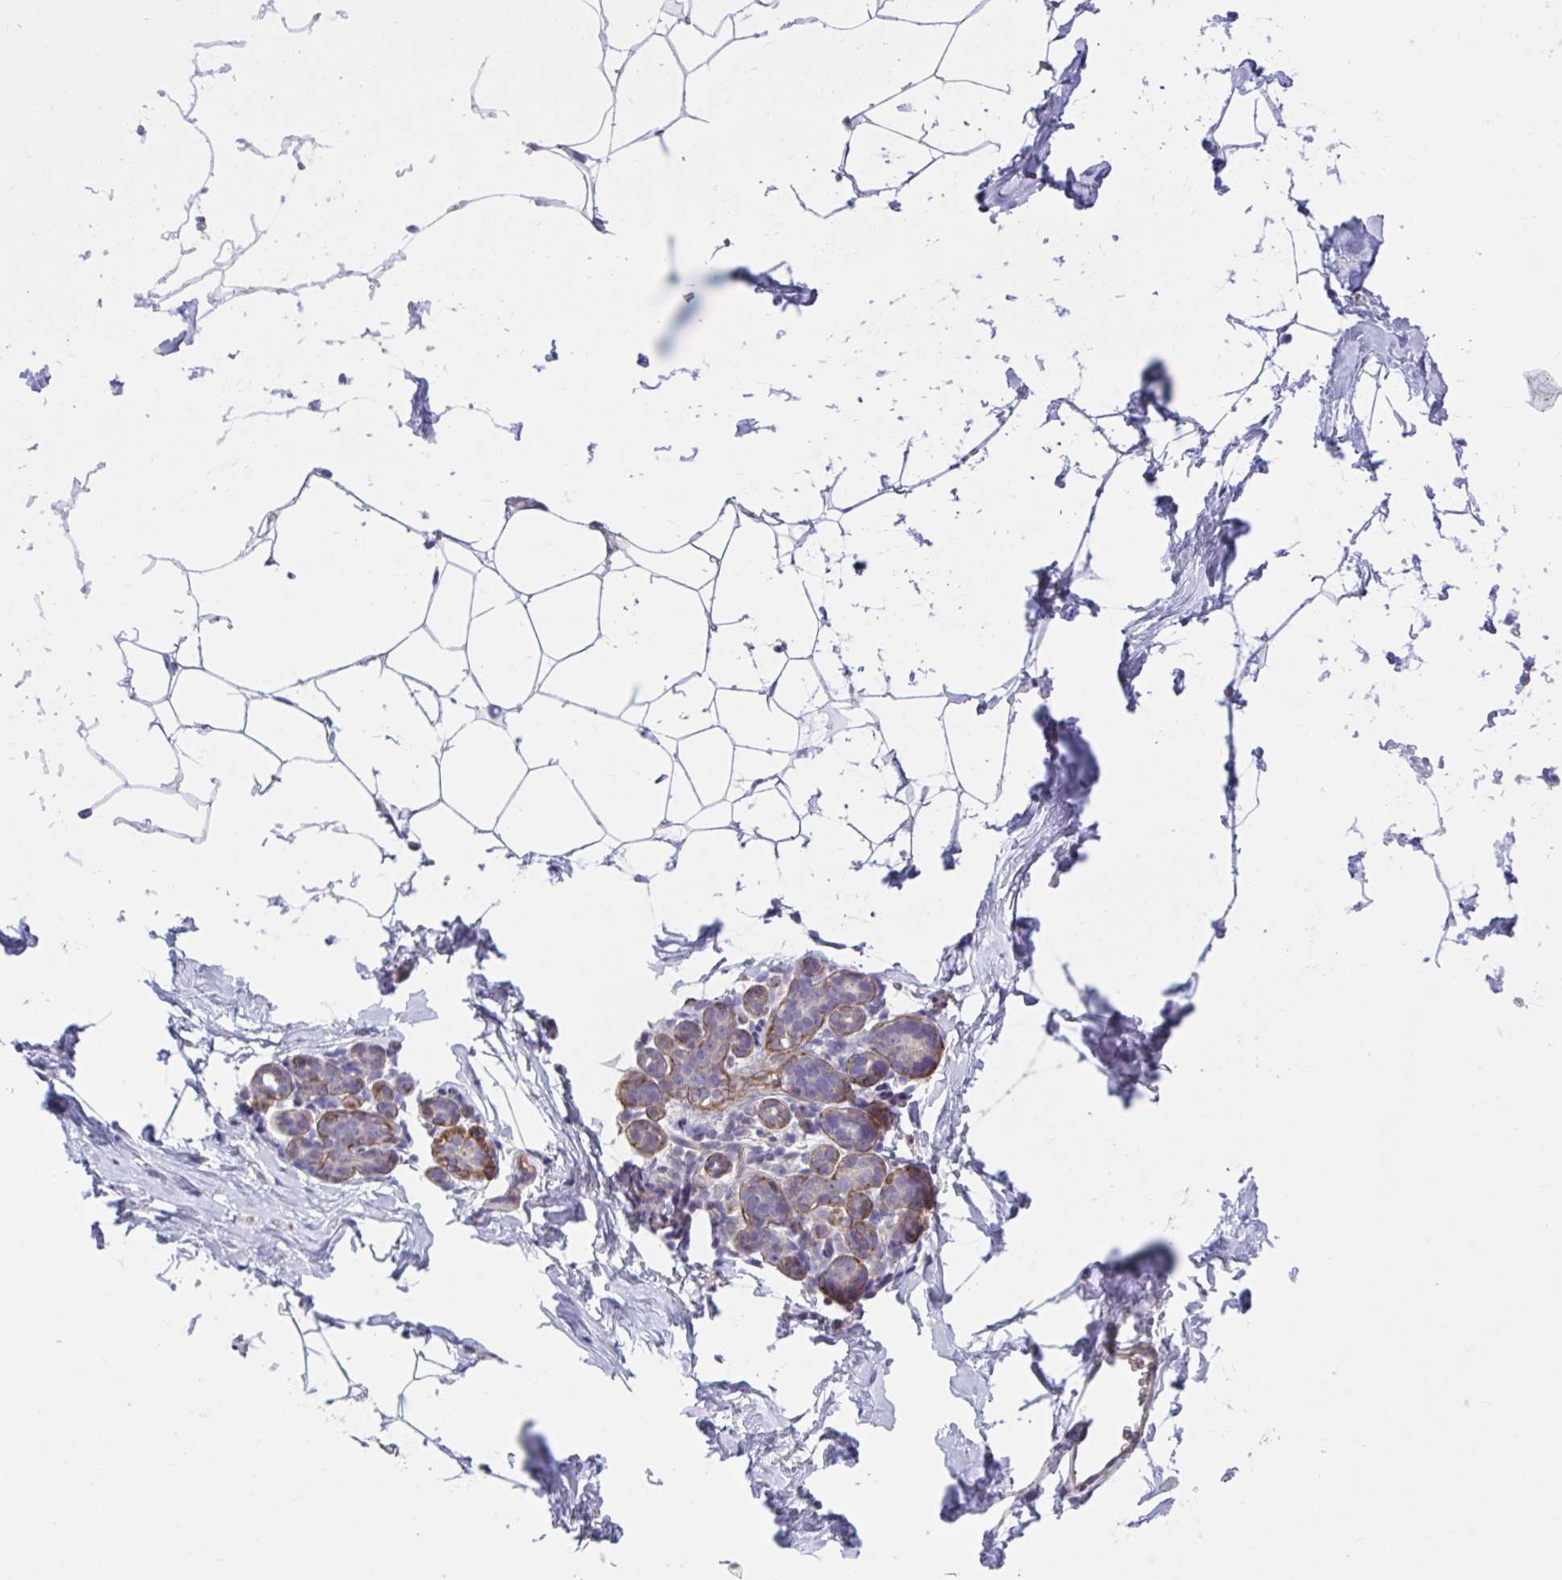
{"staining": {"intensity": "negative", "quantity": "none", "location": "none"}, "tissue": "breast", "cell_type": "Adipocytes", "image_type": "normal", "snomed": [{"axis": "morphology", "description": "Normal tissue, NOS"}, {"axis": "topography", "description": "Breast"}], "caption": "The IHC micrograph has no significant staining in adipocytes of breast.", "gene": "WNT9B", "patient": {"sex": "female", "age": 32}}